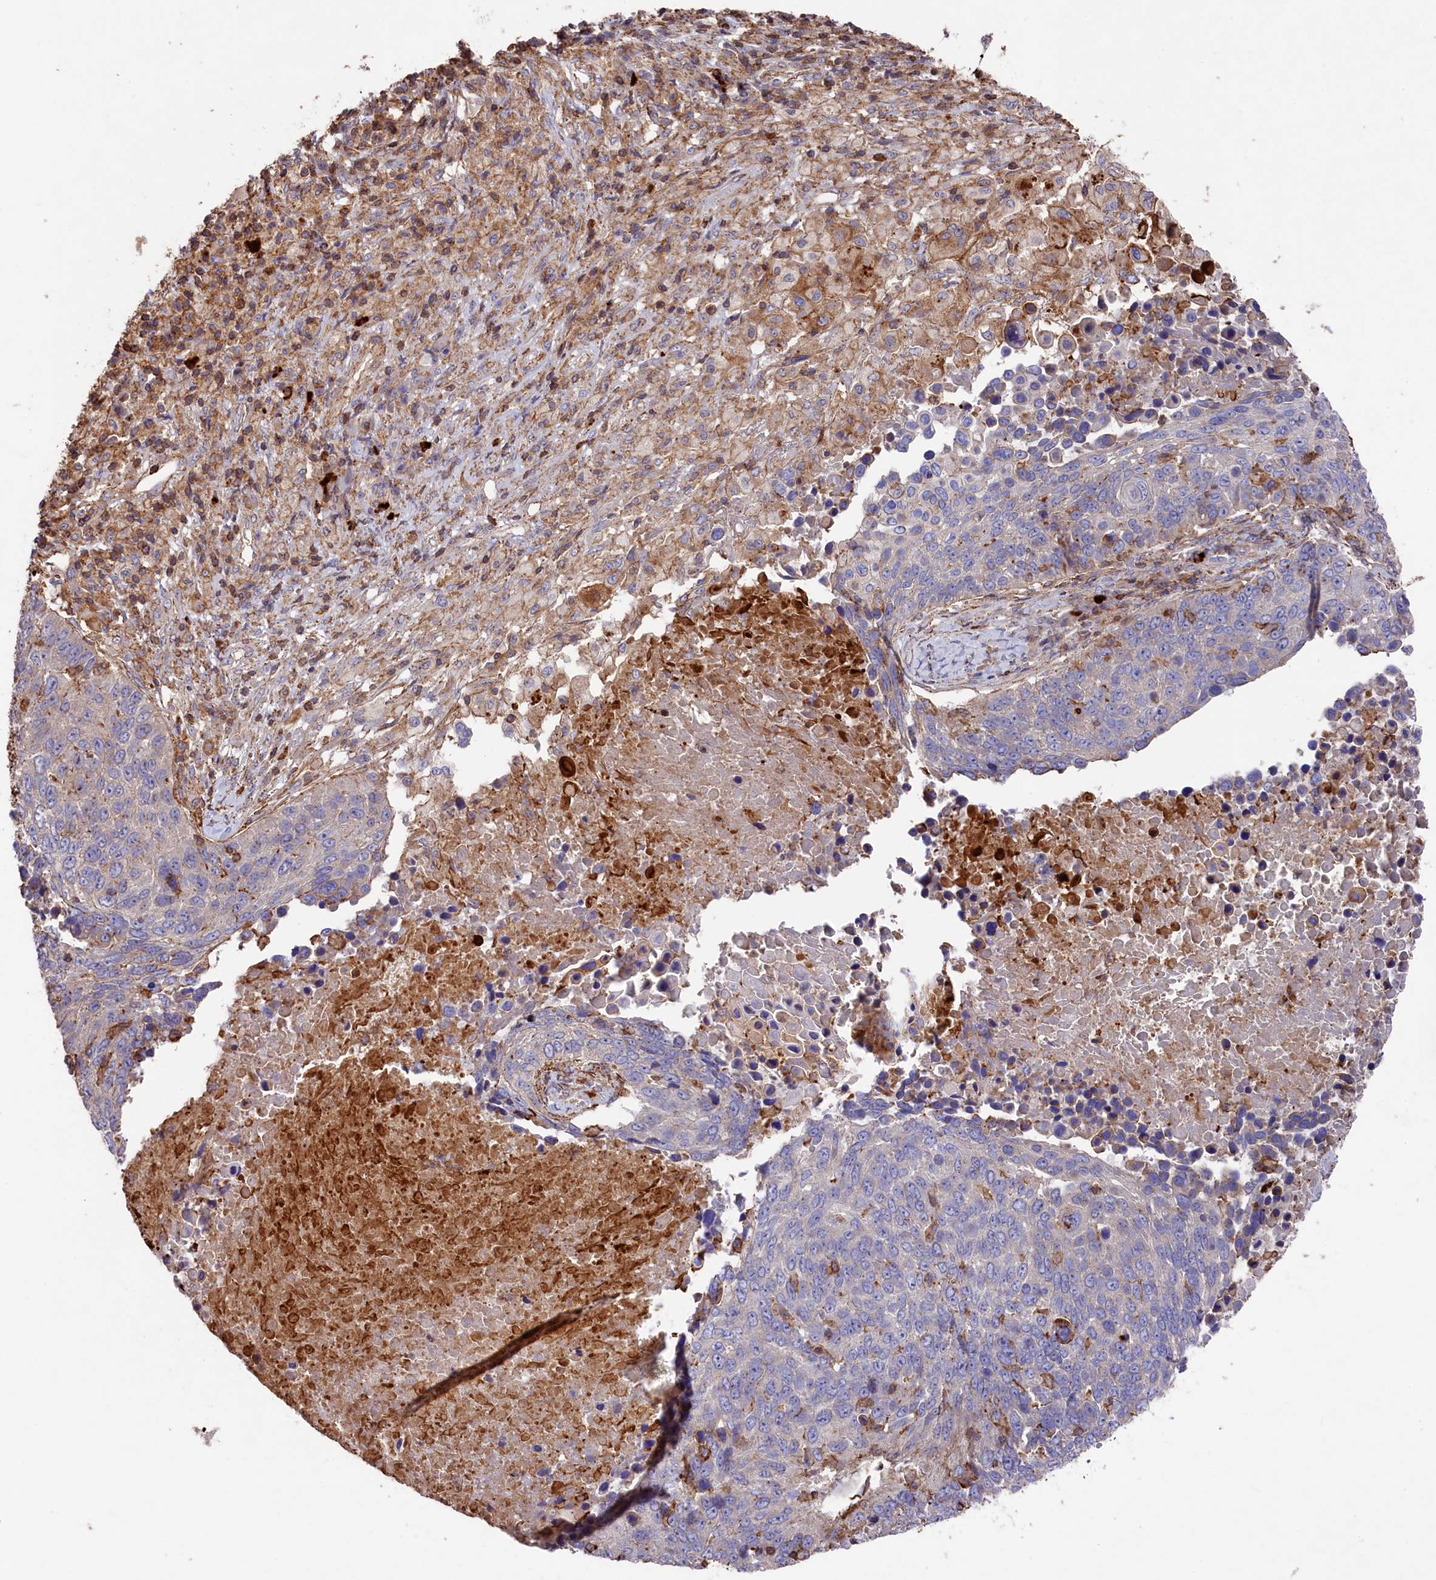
{"staining": {"intensity": "negative", "quantity": "none", "location": "none"}, "tissue": "lung cancer", "cell_type": "Tumor cells", "image_type": "cancer", "snomed": [{"axis": "morphology", "description": "Normal tissue, NOS"}, {"axis": "morphology", "description": "Squamous cell carcinoma, NOS"}, {"axis": "topography", "description": "Lymph node"}, {"axis": "topography", "description": "Lung"}], "caption": "High magnification brightfield microscopy of lung cancer stained with DAB (brown) and counterstained with hematoxylin (blue): tumor cells show no significant expression.", "gene": "RAPSN", "patient": {"sex": "male", "age": 66}}